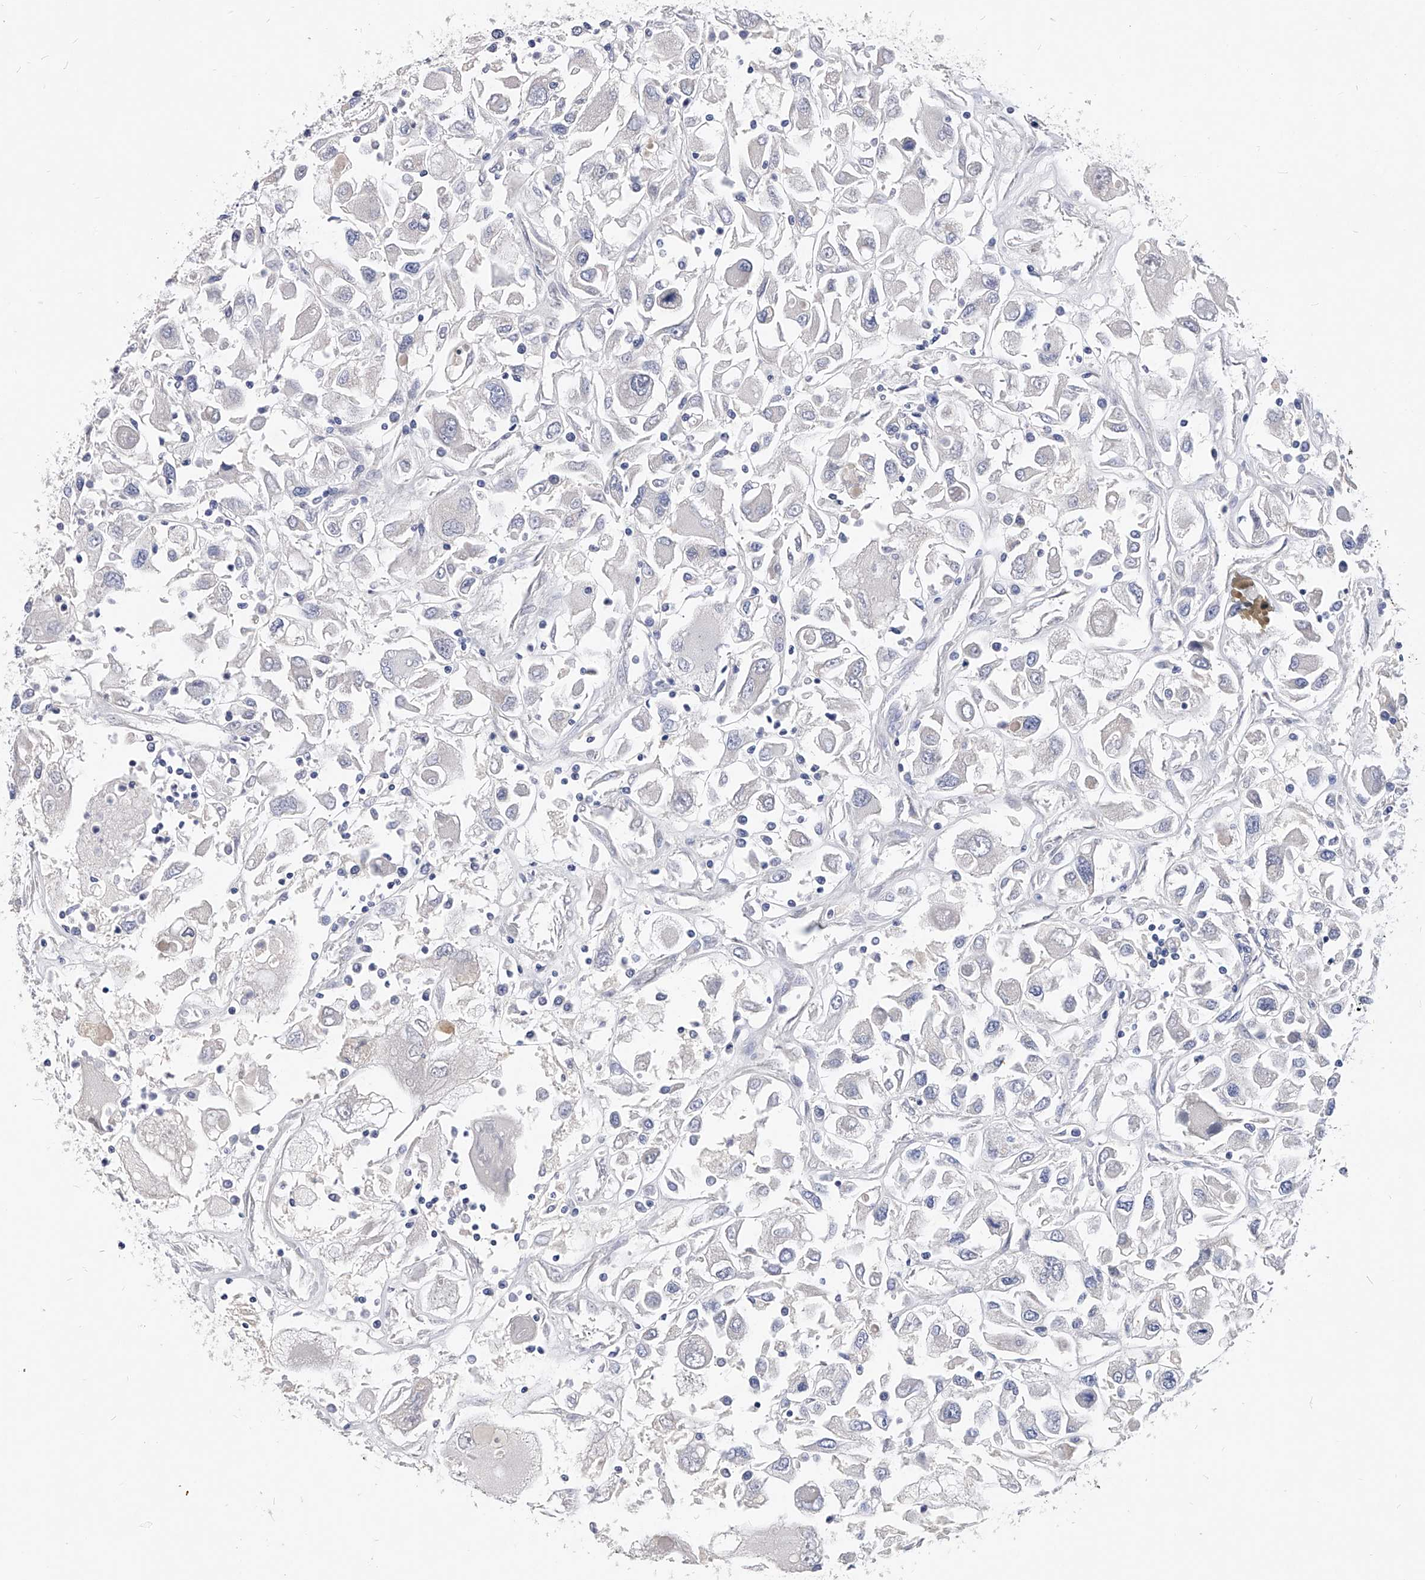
{"staining": {"intensity": "negative", "quantity": "none", "location": "none"}, "tissue": "renal cancer", "cell_type": "Tumor cells", "image_type": "cancer", "snomed": [{"axis": "morphology", "description": "Adenocarcinoma, NOS"}, {"axis": "topography", "description": "Kidney"}], "caption": "The immunohistochemistry (IHC) histopathology image has no significant positivity in tumor cells of renal cancer (adenocarcinoma) tissue.", "gene": "ZNF529", "patient": {"sex": "female", "age": 52}}